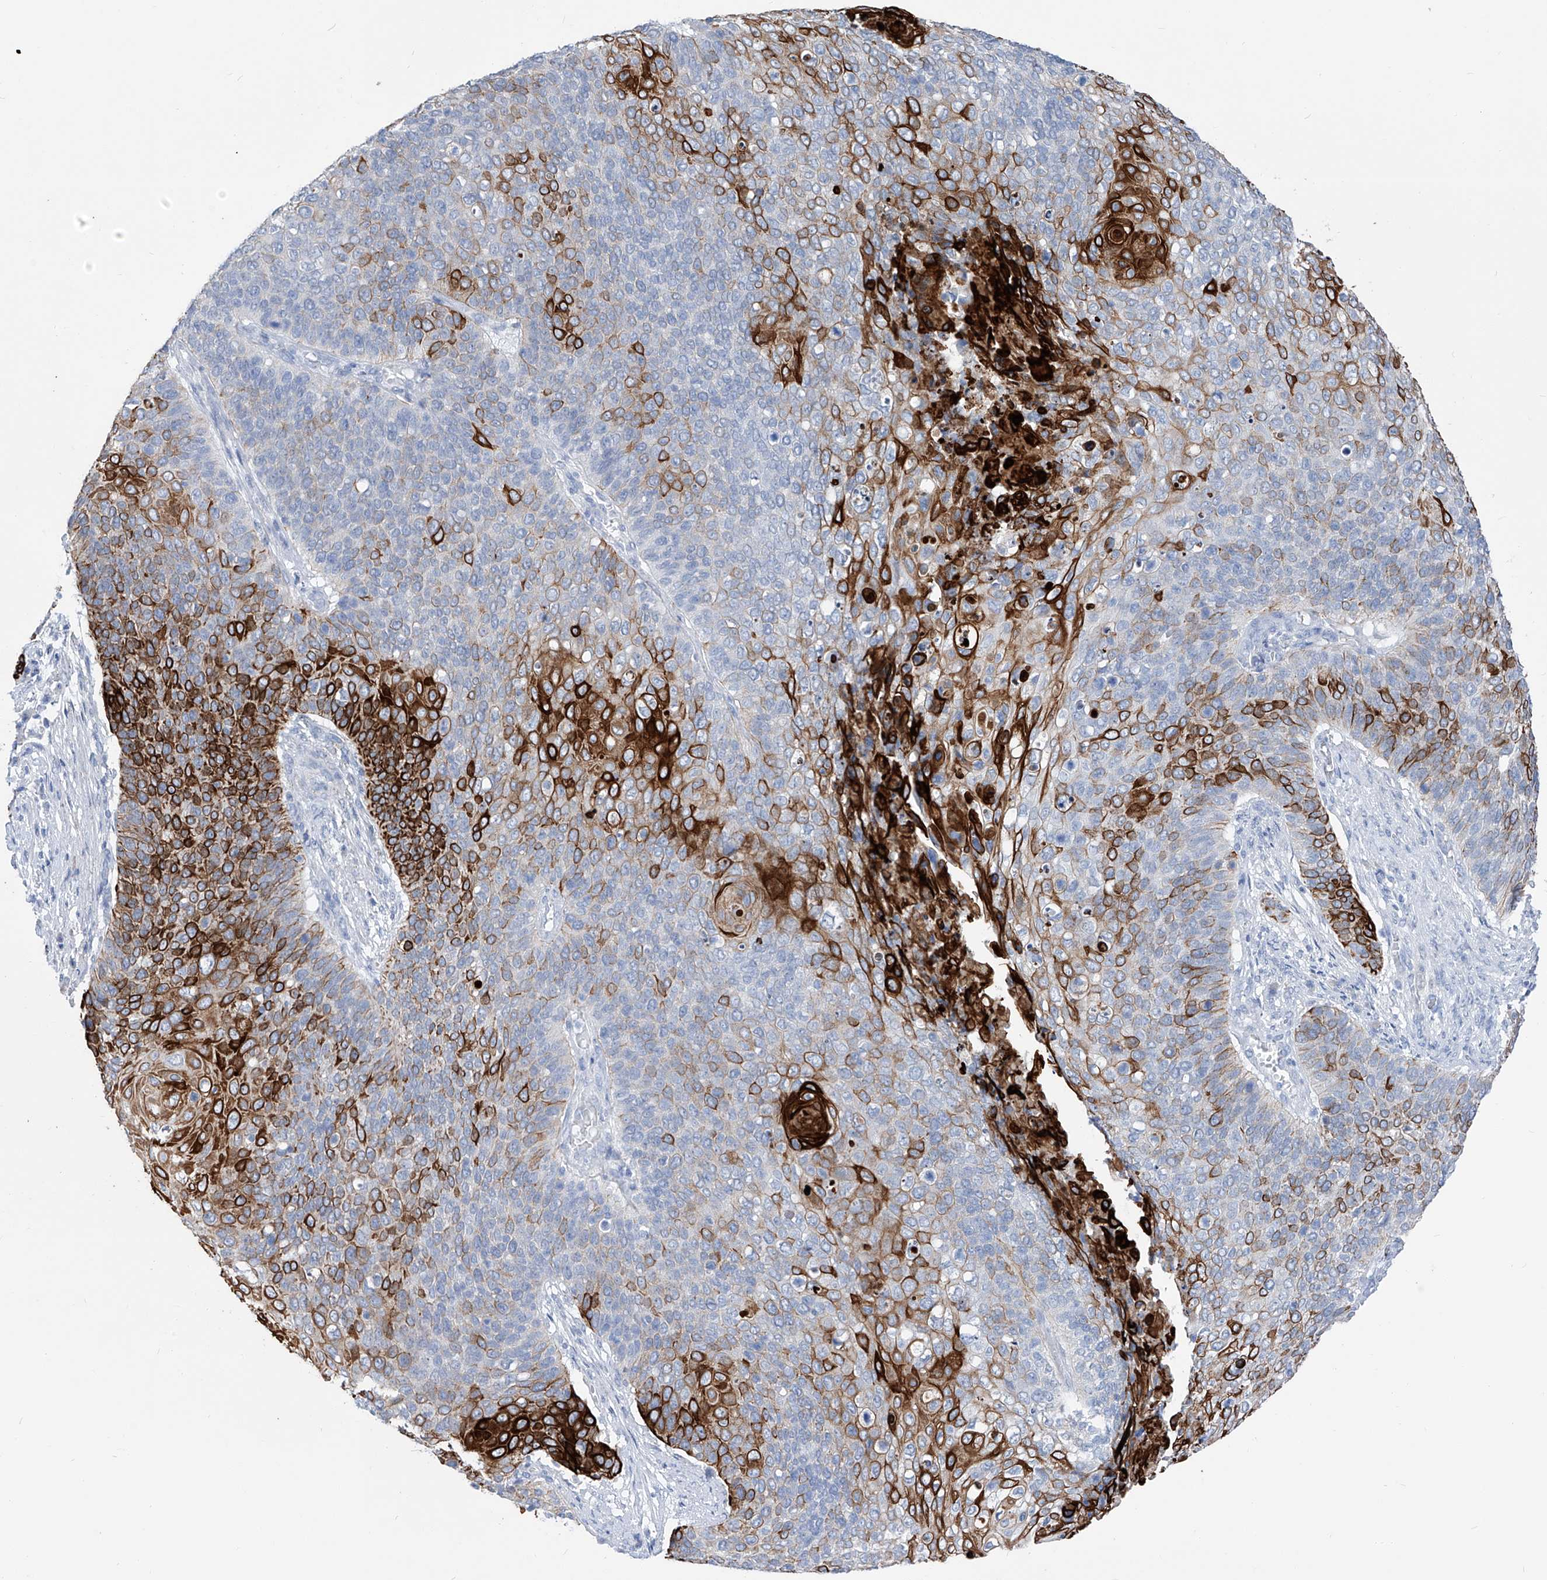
{"staining": {"intensity": "strong", "quantity": "25%-75%", "location": "cytoplasmic/membranous"}, "tissue": "cervical cancer", "cell_type": "Tumor cells", "image_type": "cancer", "snomed": [{"axis": "morphology", "description": "Squamous cell carcinoma, NOS"}, {"axis": "topography", "description": "Cervix"}], "caption": "A histopathology image showing strong cytoplasmic/membranous staining in about 25%-75% of tumor cells in cervical cancer, as visualized by brown immunohistochemical staining.", "gene": "FRS3", "patient": {"sex": "female", "age": 39}}